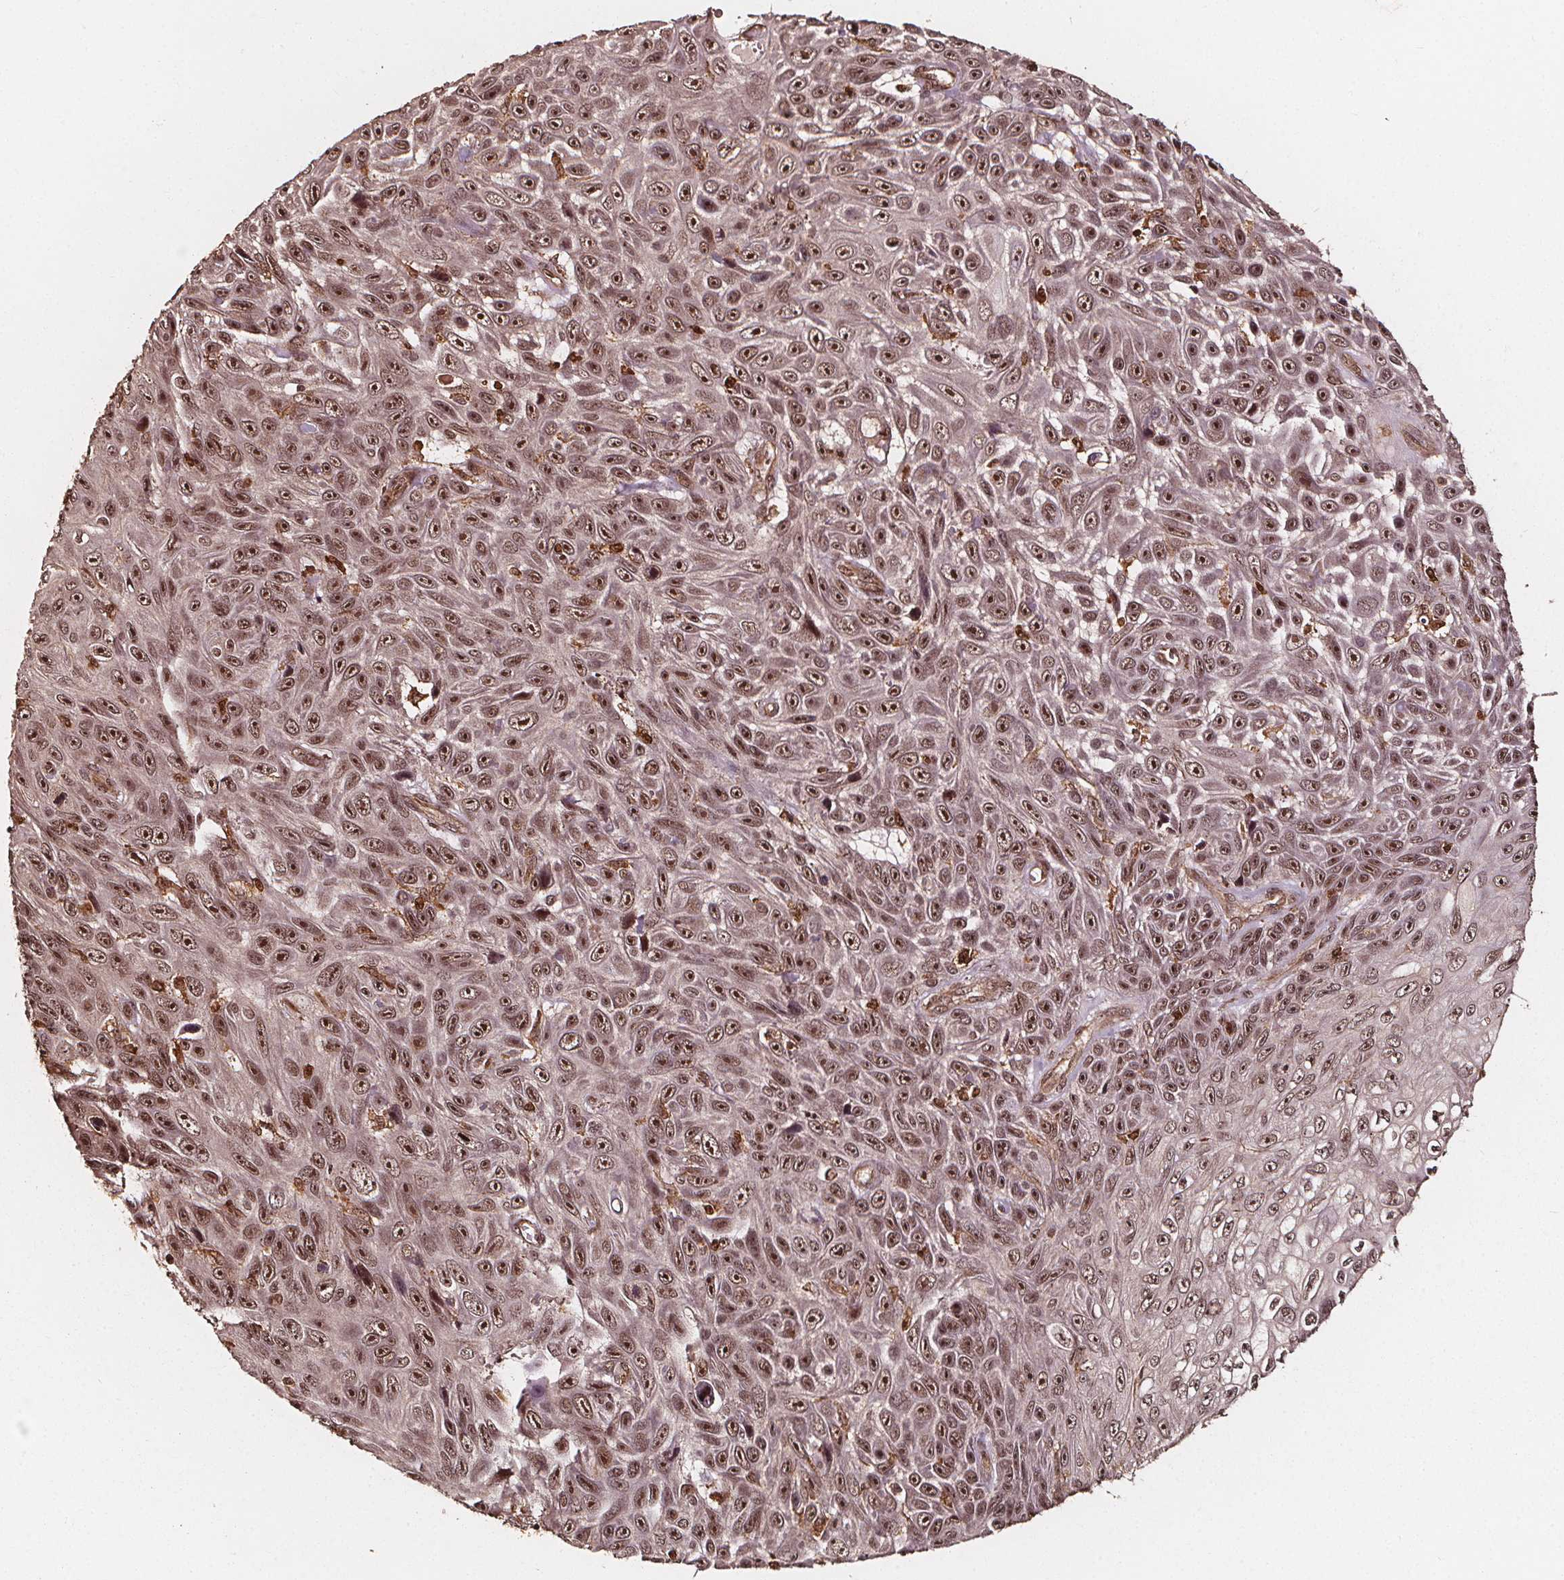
{"staining": {"intensity": "moderate", "quantity": ">75%", "location": "cytoplasmic/membranous,nuclear"}, "tissue": "skin cancer", "cell_type": "Tumor cells", "image_type": "cancer", "snomed": [{"axis": "morphology", "description": "Squamous cell carcinoma, NOS"}, {"axis": "topography", "description": "Skin"}], "caption": "Squamous cell carcinoma (skin) was stained to show a protein in brown. There is medium levels of moderate cytoplasmic/membranous and nuclear expression in about >75% of tumor cells. (Stains: DAB in brown, nuclei in blue, Microscopy: brightfield microscopy at high magnification).", "gene": "EXOSC9", "patient": {"sex": "male", "age": 82}}